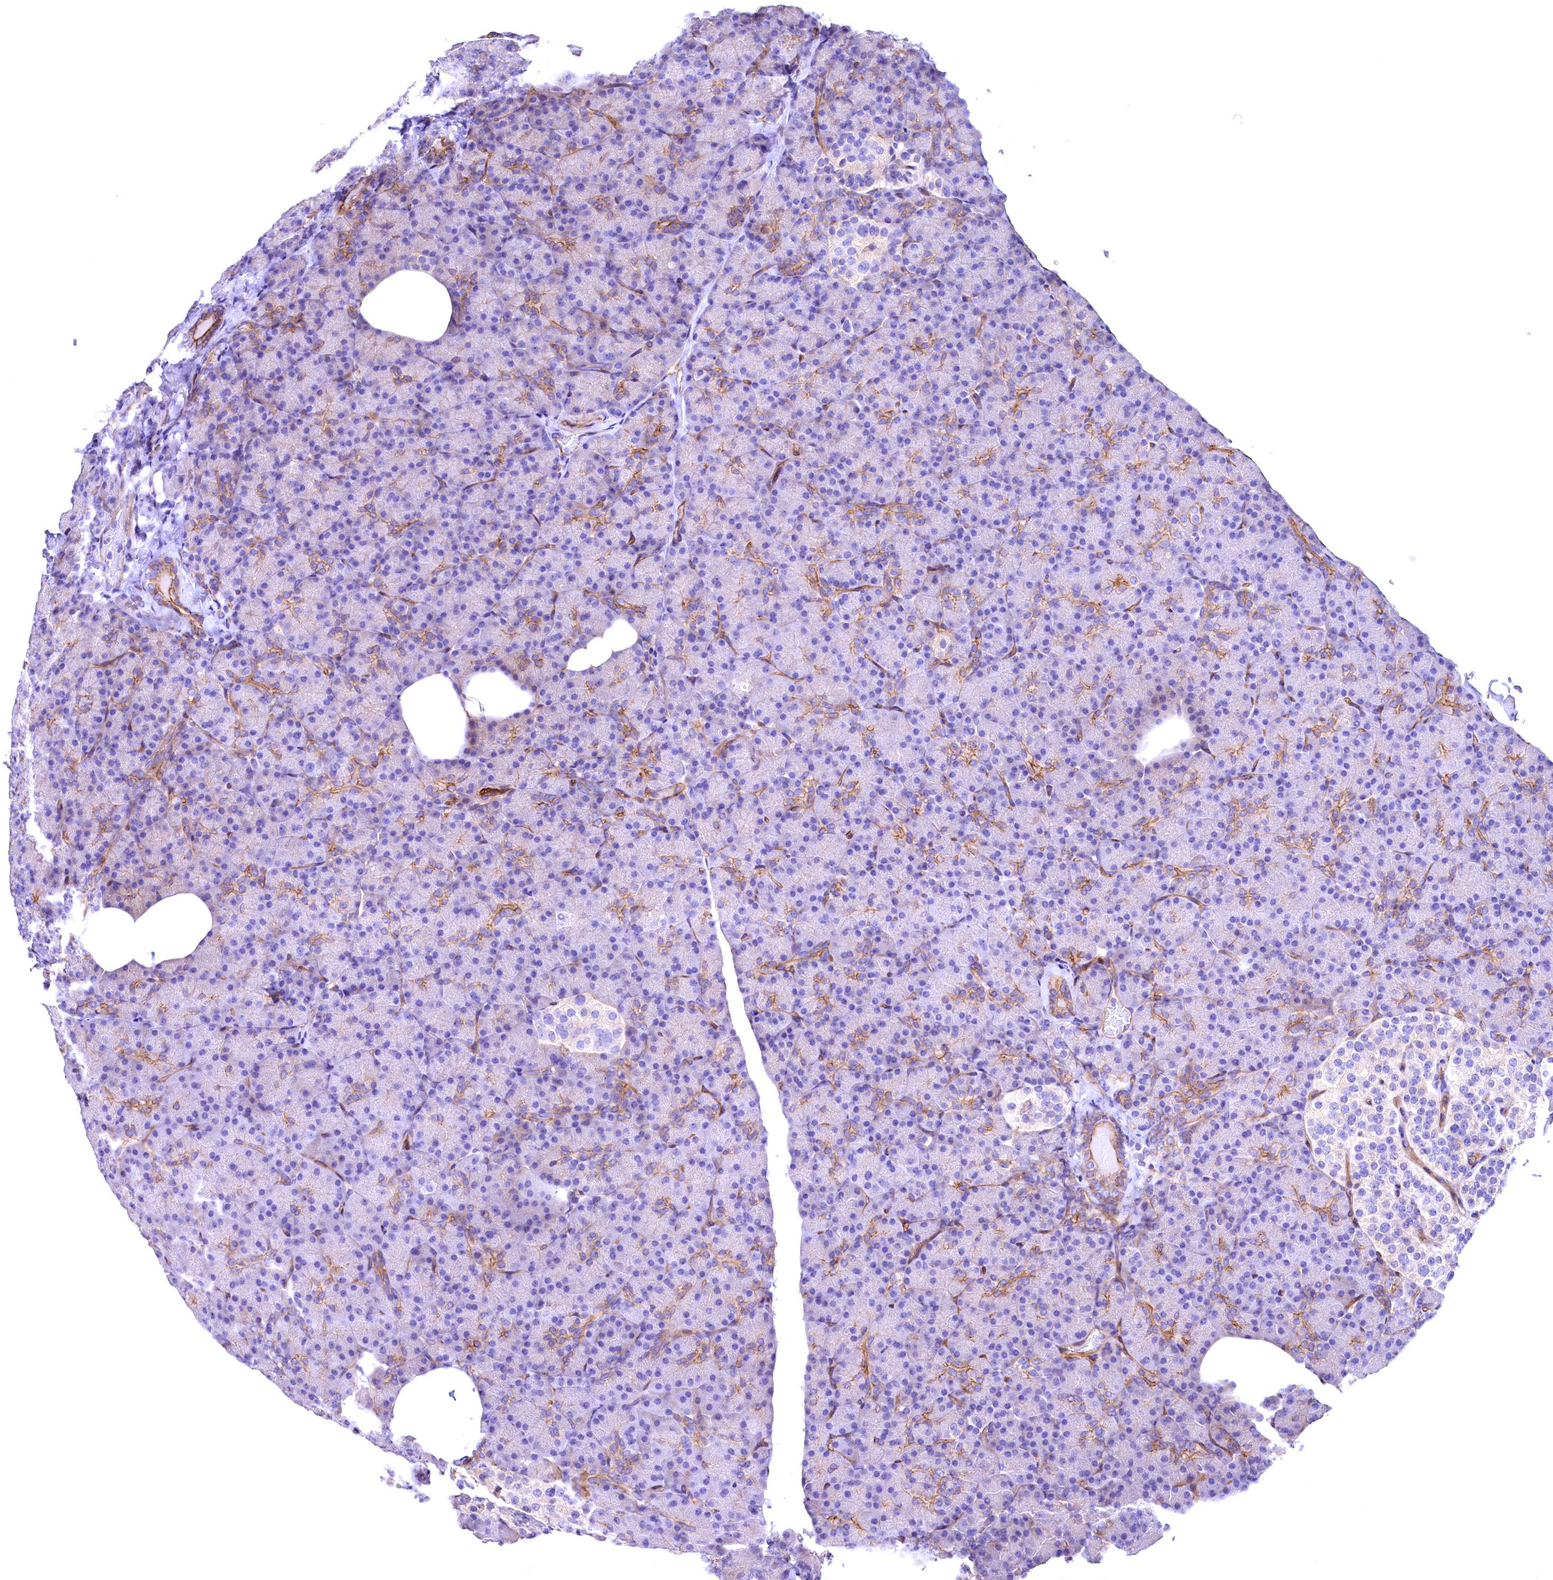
{"staining": {"intensity": "moderate", "quantity": "<25%", "location": "cytoplasmic/membranous"}, "tissue": "pancreas", "cell_type": "Exocrine glandular cells", "image_type": "normal", "snomed": [{"axis": "morphology", "description": "Normal tissue, NOS"}, {"axis": "topography", "description": "Pancreas"}], "caption": "Immunohistochemistry (DAB) staining of normal pancreas demonstrates moderate cytoplasmic/membranous protein expression in approximately <25% of exocrine glandular cells.", "gene": "SLF1", "patient": {"sex": "female", "age": 43}}